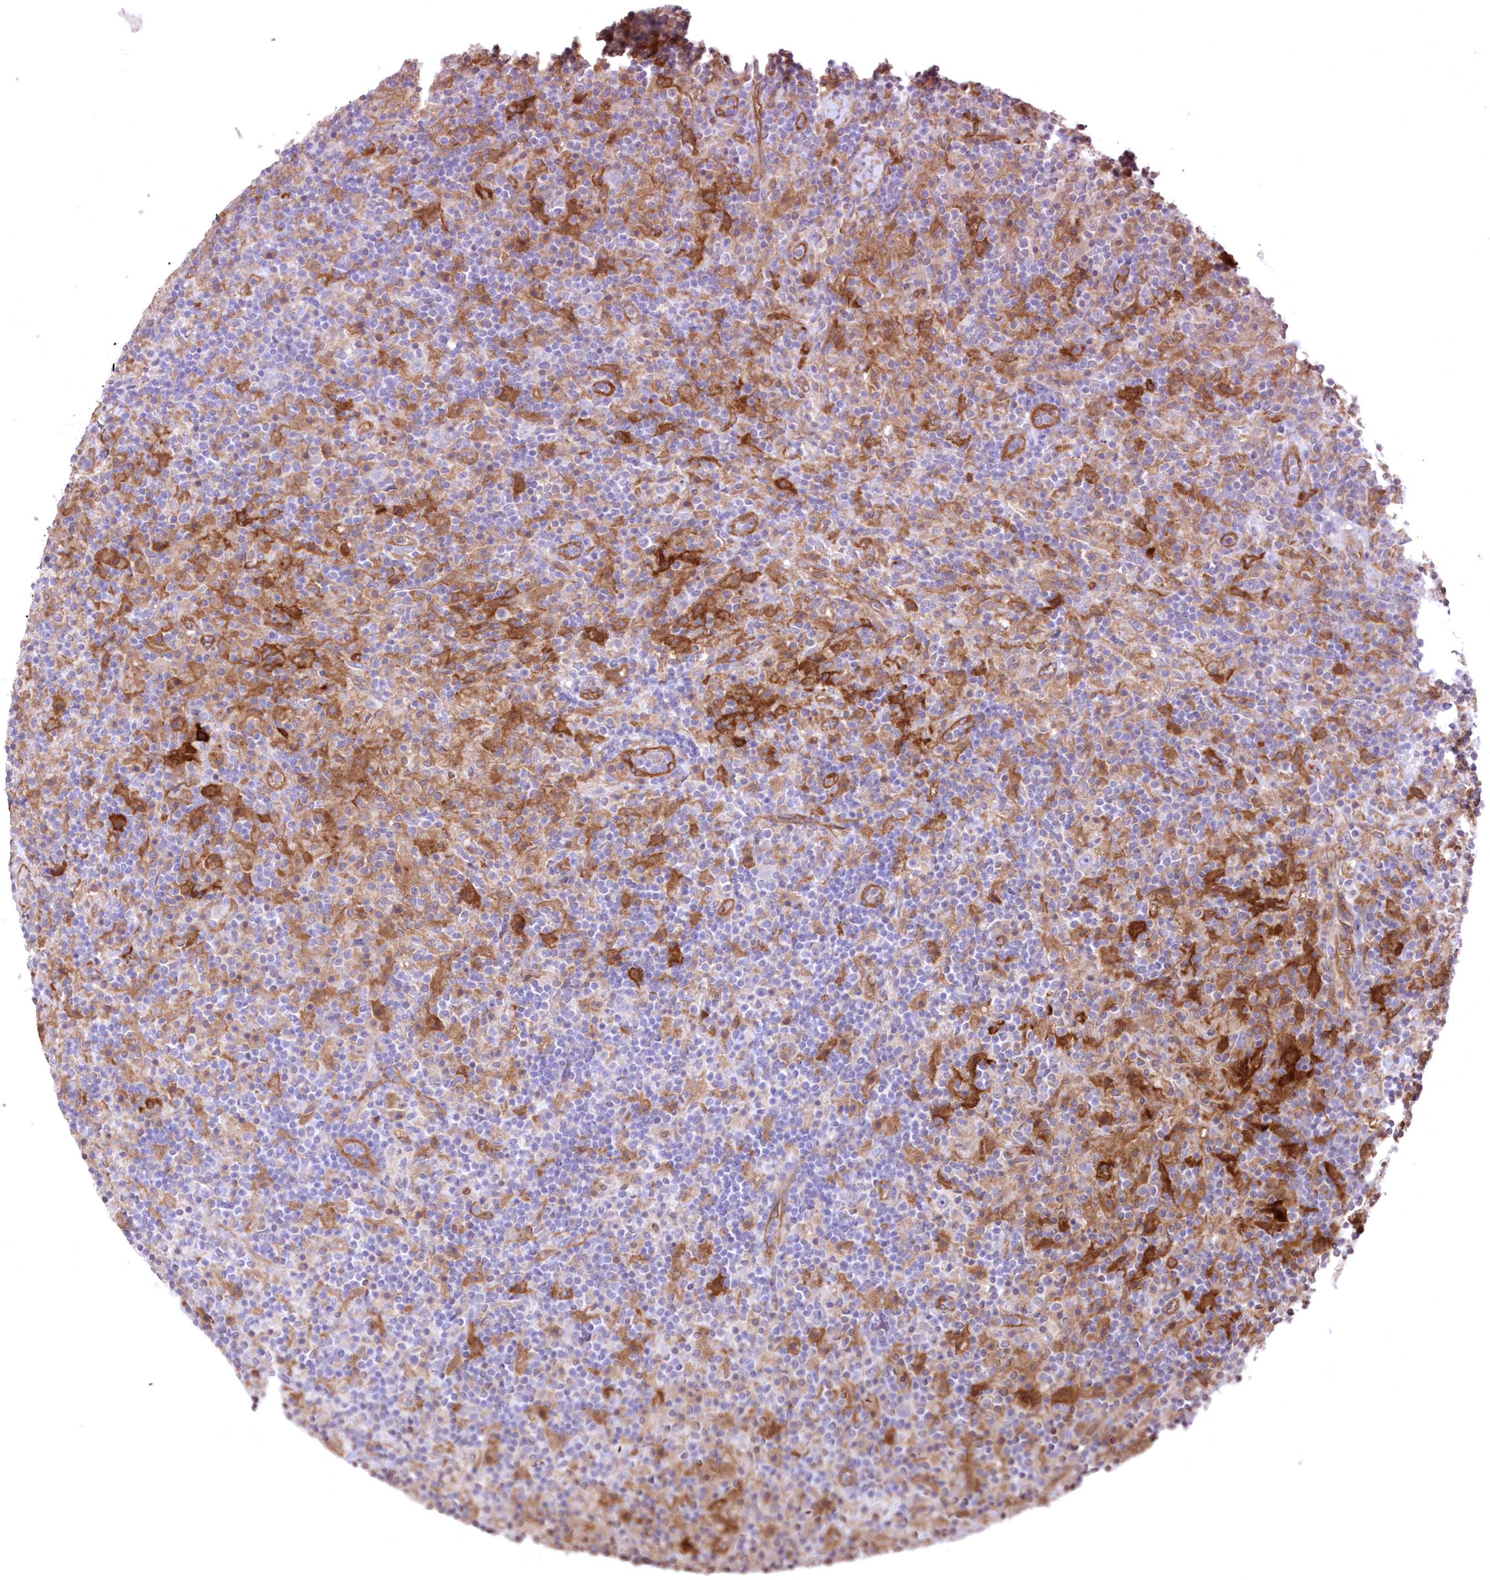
{"staining": {"intensity": "negative", "quantity": "none", "location": "none"}, "tissue": "lymphoma", "cell_type": "Tumor cells", "image_type": "cancer", "snomed": [{"axis": "morphology", "description": "Hodgkin's disease, NOS"}, {"axis": "topography", "description": "Lymph node"}], "caption": "A high-resolution histopathology image shows immunohistochemistry (IHC) staining of lymphoma, which exhibits no significant expression in tumor cells.", "gene": "FCHO2", "patient": {"sex": "male", "age": 70}}